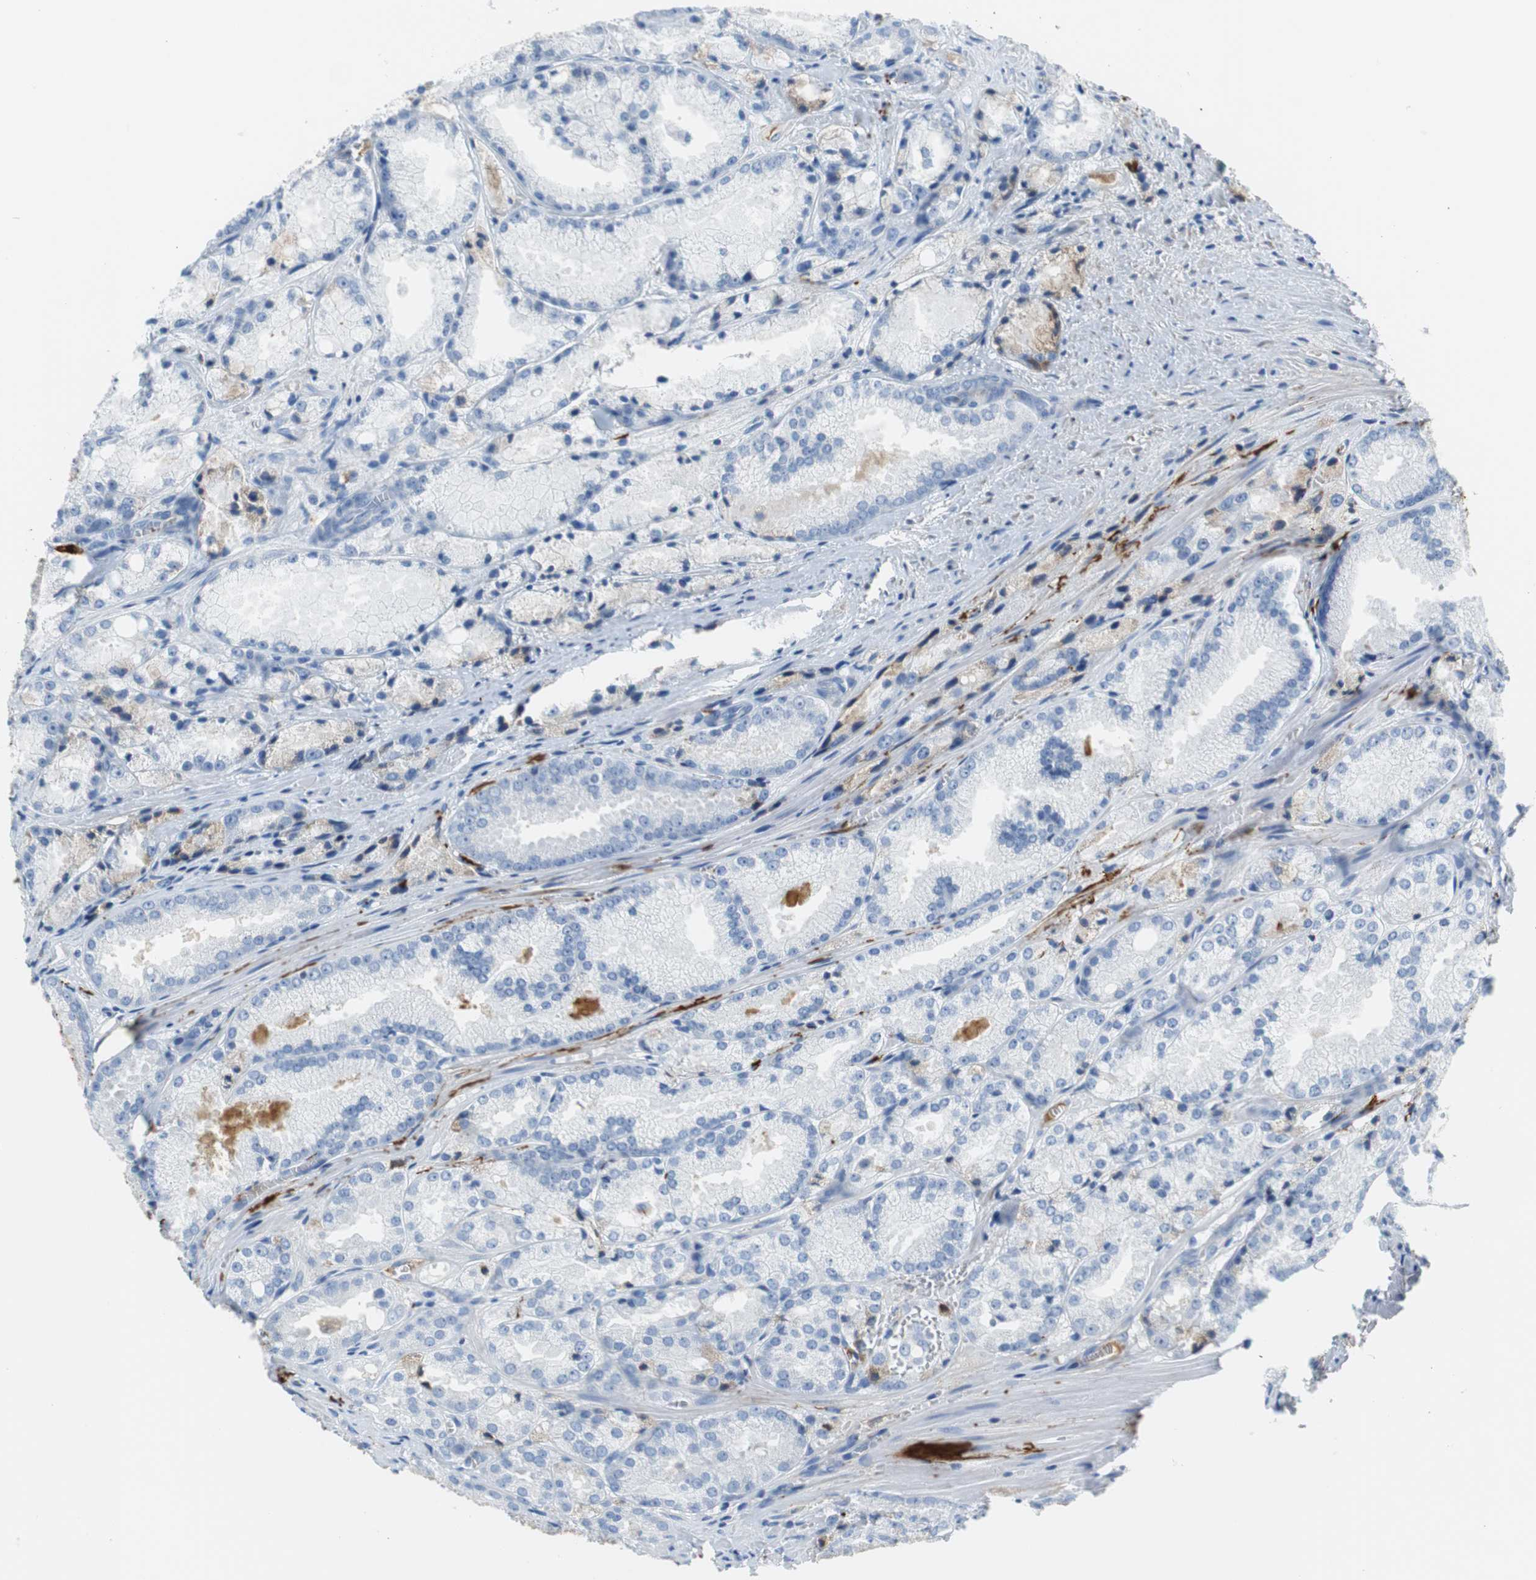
{"staining": {"intensity": "negative", "quantity": "none", "location": "none"}, "tissue": "prostate cancer", "cell_type": "Tumor cells", "image_type": "cancer", "snomed": [{"axis": "morphology", "description": "Adenocarcinoma, Low grade"}, {"axis": "topography", "description": "Prostate"}], "caption": "This is an IHC photomicrograph of prostate adenocarcinoma (low-grade). There is no positivity in tumor cells.", "gene": "APCS", "patient": {"sex": "male", "age": 64}}